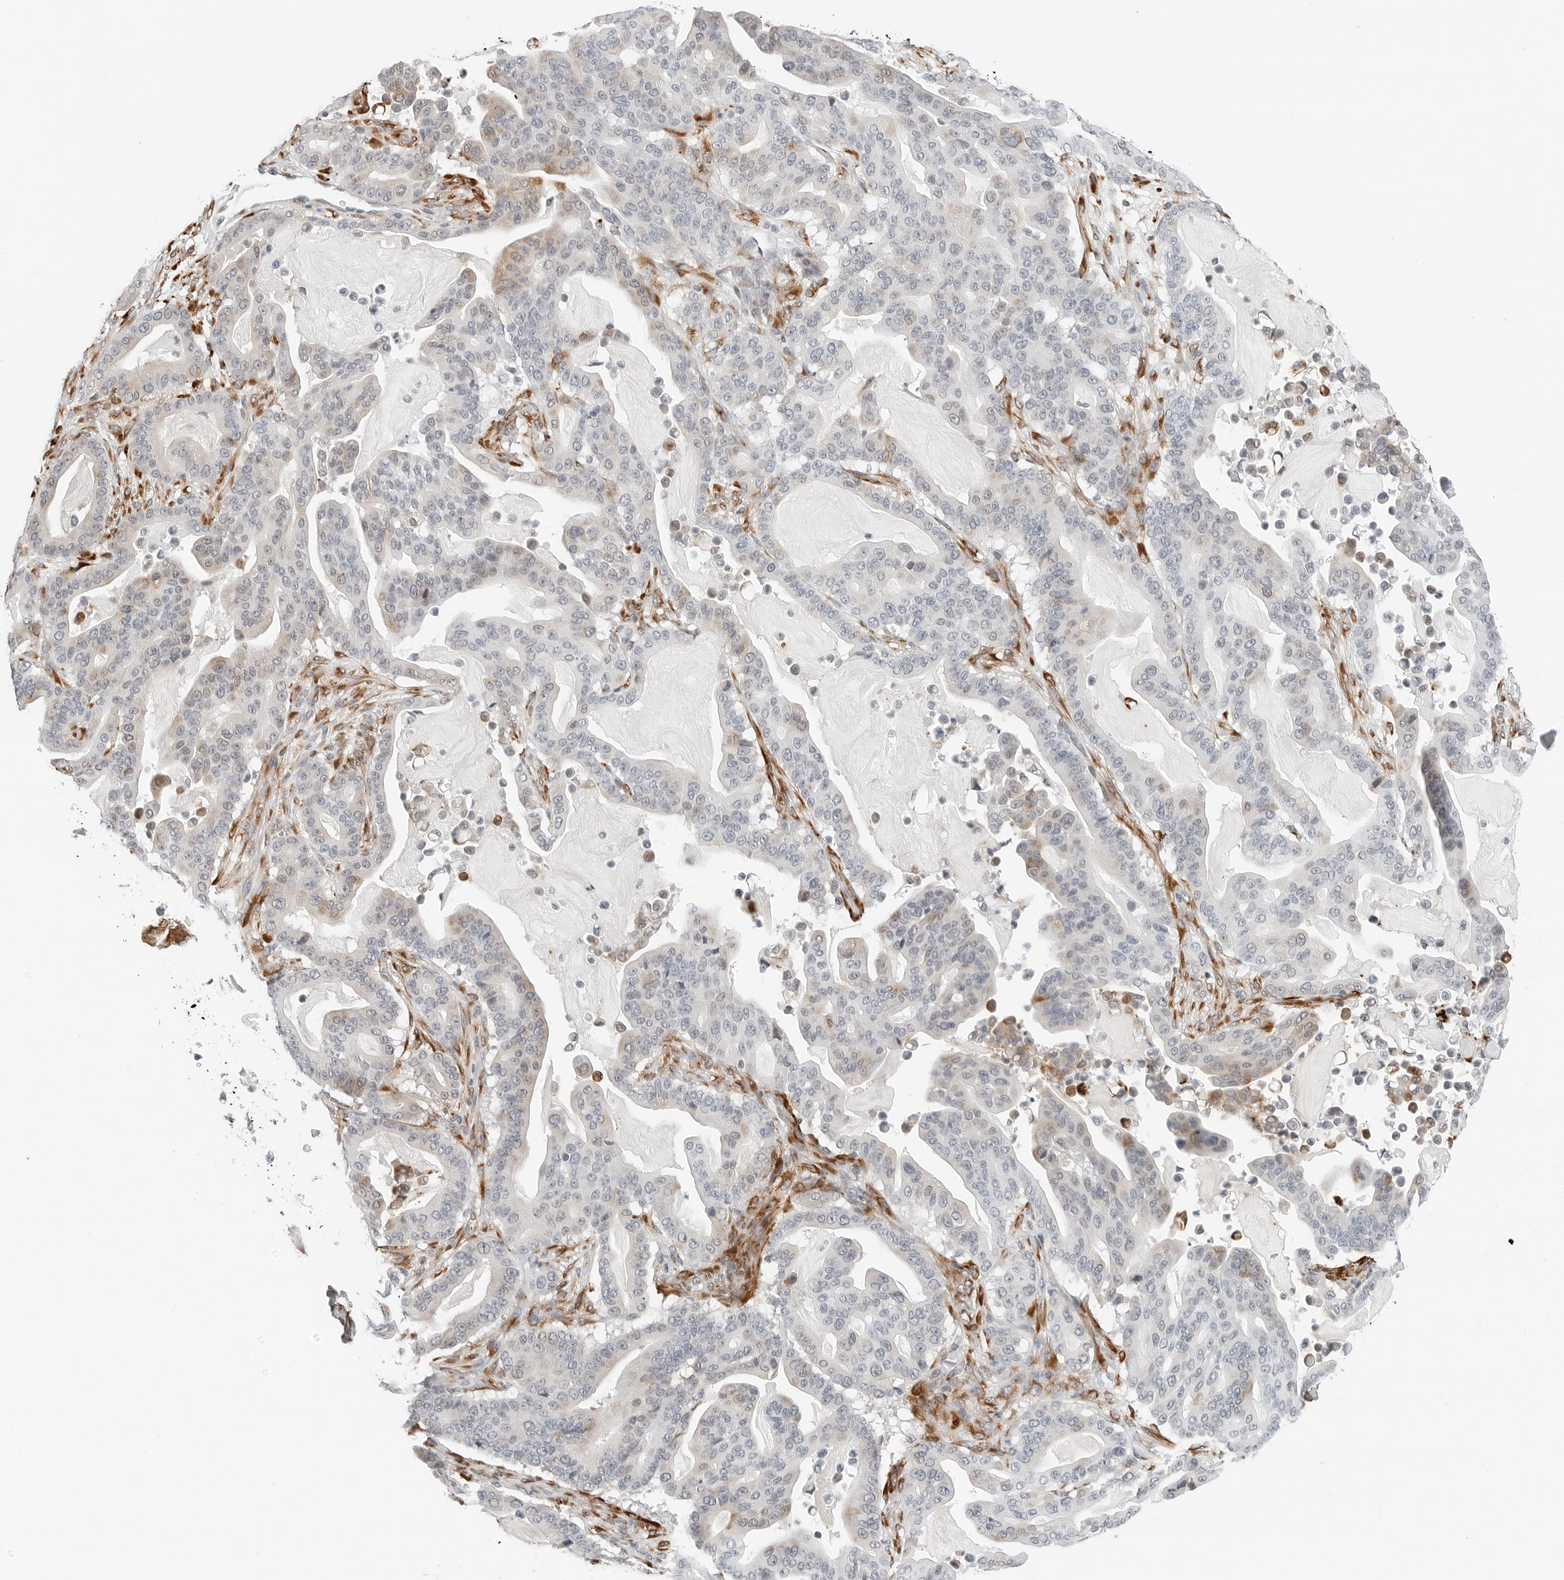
{"staining": {"intensity": "moderate", "quantity": "<25%", "location": "cytoplasmic/membranous"}, "tissue": "pancreatic cancer", "cell_type": "Tumor cells", "image_type": "cancer", "snomed": [{"axis": "morphology", "description": "Adenocarcinoma, NOS"}, {"axis": "topography", "description": "Pancreas"}], "caption": "An image of pancreatic cancer stained for a protein reveals moderate cytoplasmic/membranous brown staining in tumor cells. The protein of interest is shown in brown color, while the nuclei are stained blue.", "gene": "P4HA2", "patient": {"sex": "male", "age": 63}}